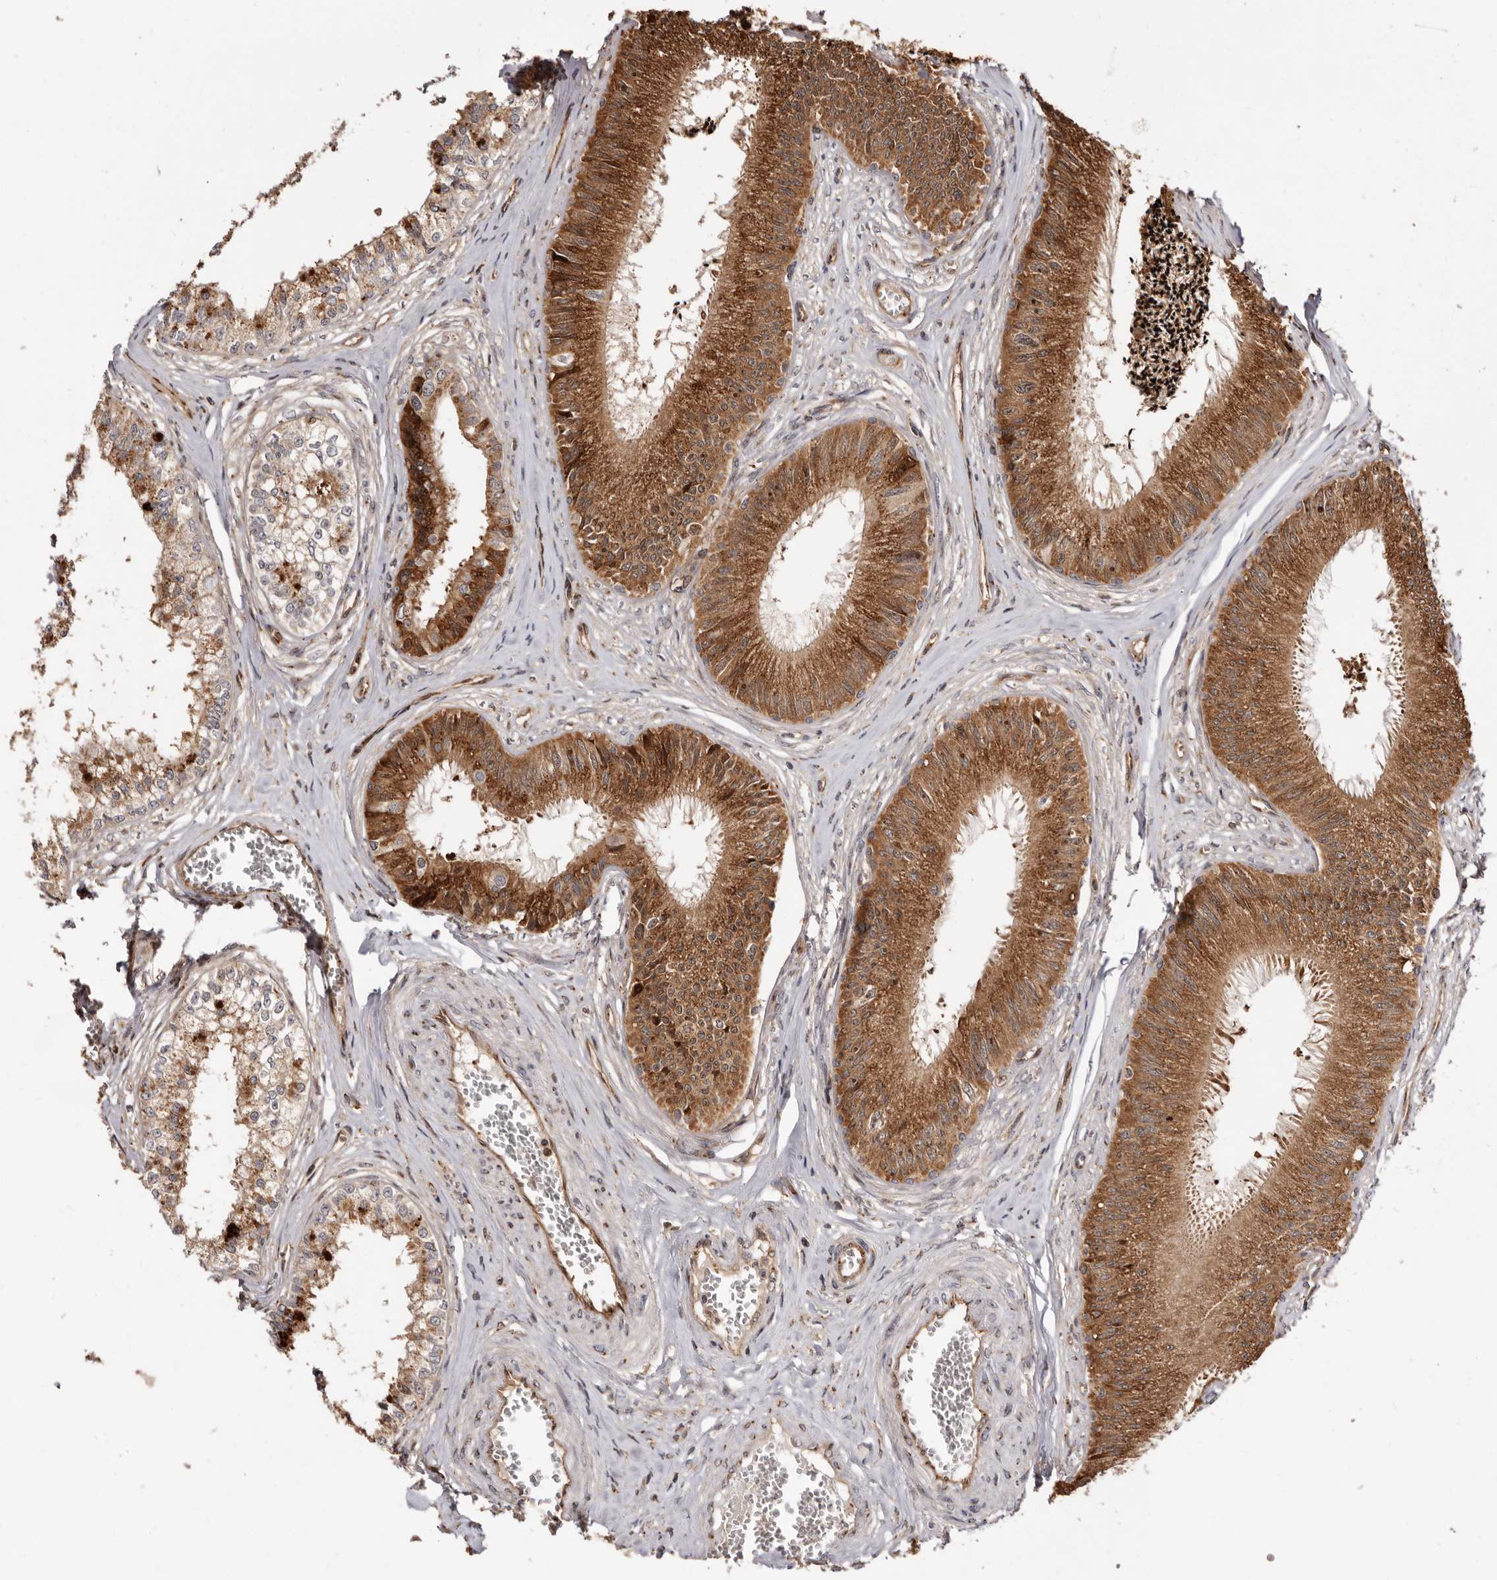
{"staining": {"intensity": "strong", "quantity": "25%-75%", "location": "cytoplasmic/membranous"}, "tissue": "epididymis", "cell_type": "Glandular cells", "image_type": "normal", "snomed": [{"axis": "morphology", "description": "Normal tissue, NOS"}, {"axis": "topography", "description": "Epididymis"}], "caption": "Protein expression analysis of benign human epididymis reveals strong cytoplasmic/membranous staining in approximately 25%-75% of glandular cells. Using DAB (3,3'-diaminobenzidine) (brown) and hematoxylin (blue) stains, captured at high magnification using brightfield microscopy.", "gene": "GPR27", "patient": {"sex": "male", "age": 79}}